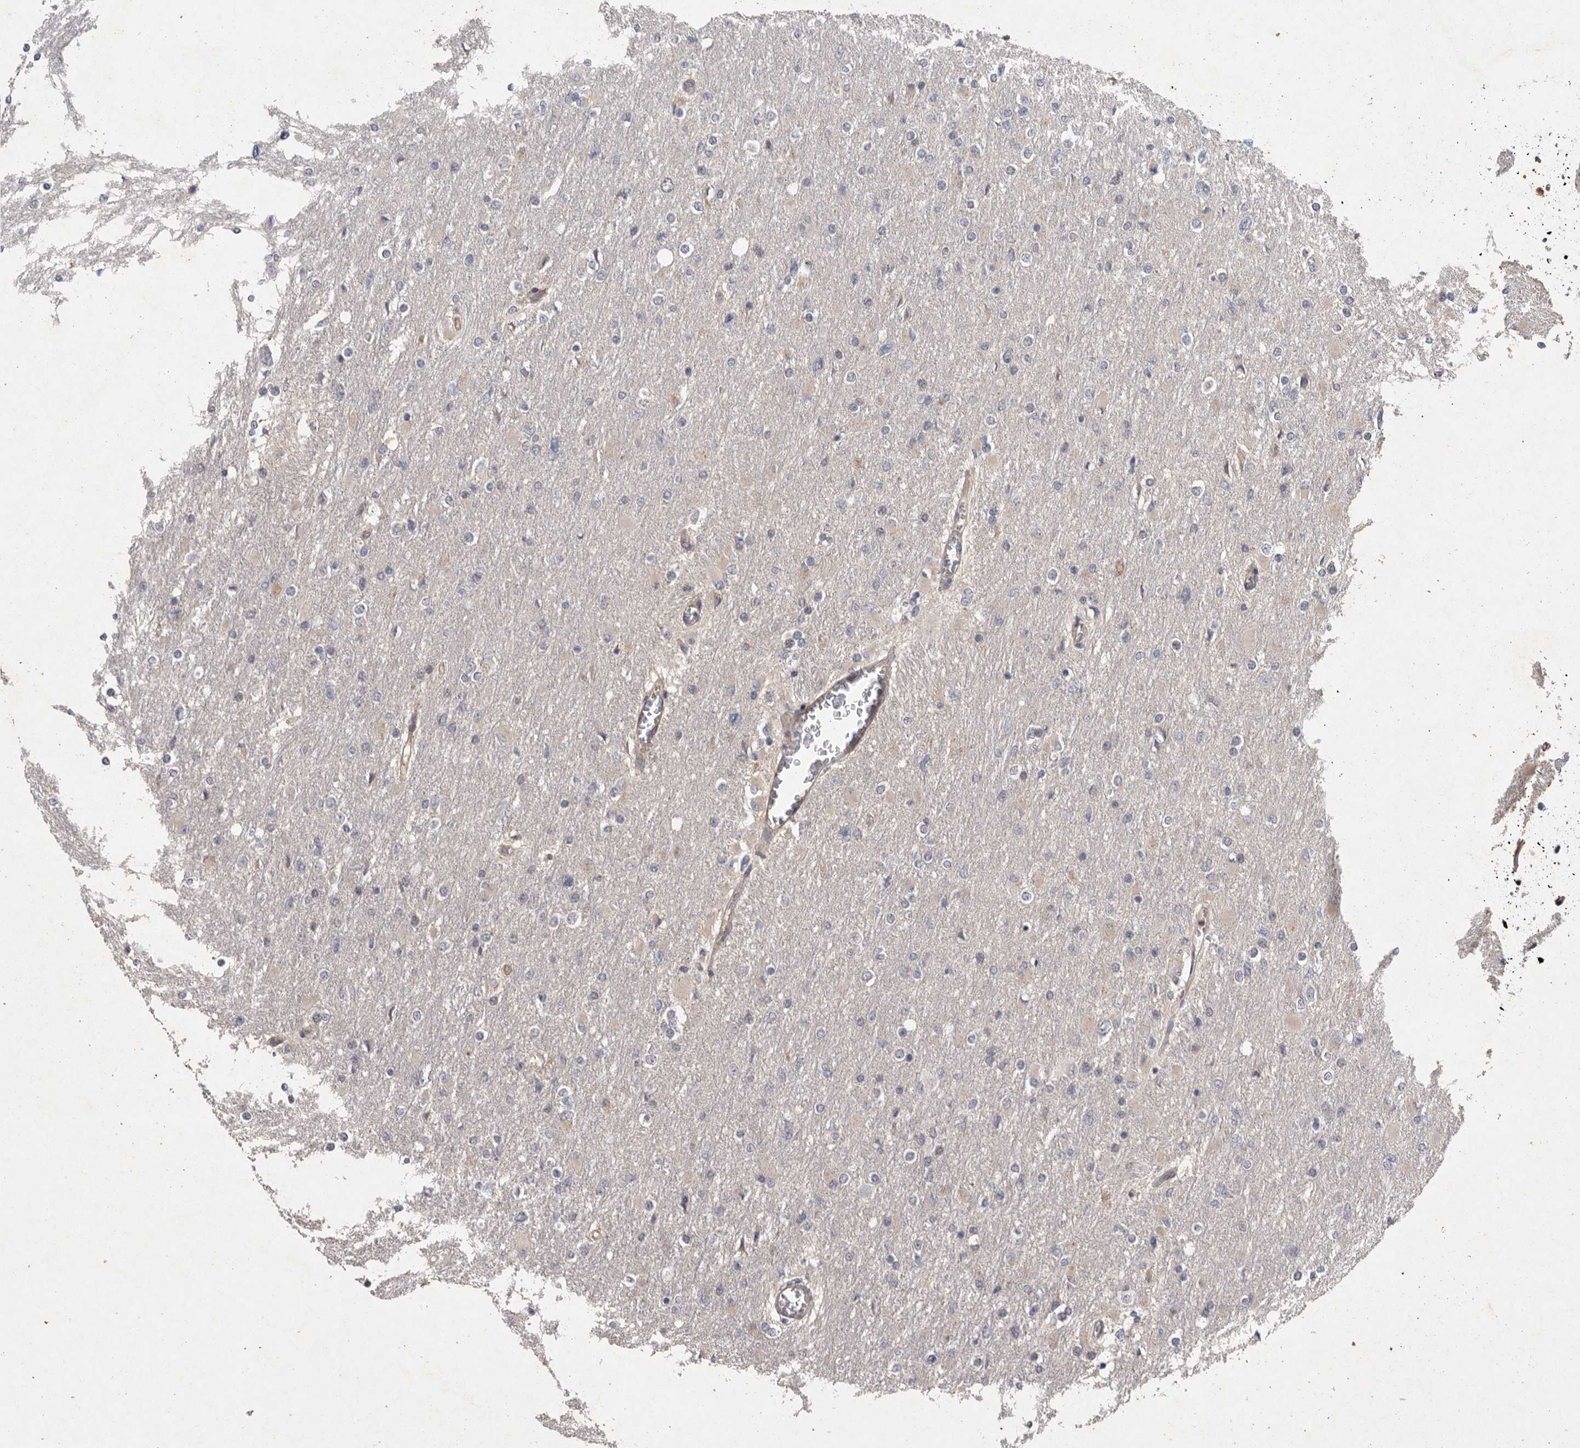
{"staining": {"intensity": "negative", "quantity": "none", "location": "none"}, "tissue": "glioma", "cell_type": "Tumor cells", "image_type": "cancer", "snomed": [{"axis": "morphology", "description": "Glioma, malignant, High grade"}, {"axis": "topography", "description": "Cerebral cortex"}], "caption": "High magnification brightfield microscopy of glioma stained with DAB (brown) and counterstained with hematoxylin (blue): tumor cells show no significant positivity. The staining was performed using DAB (3,3'-diaminobenzidine) to visualize the protein expression in brown, while the nuclei were stained in blue with hematoxylin (Magnification: 20x).", "gene": "MAN2A1", "patient": {"sex": "female", "age": 36}}